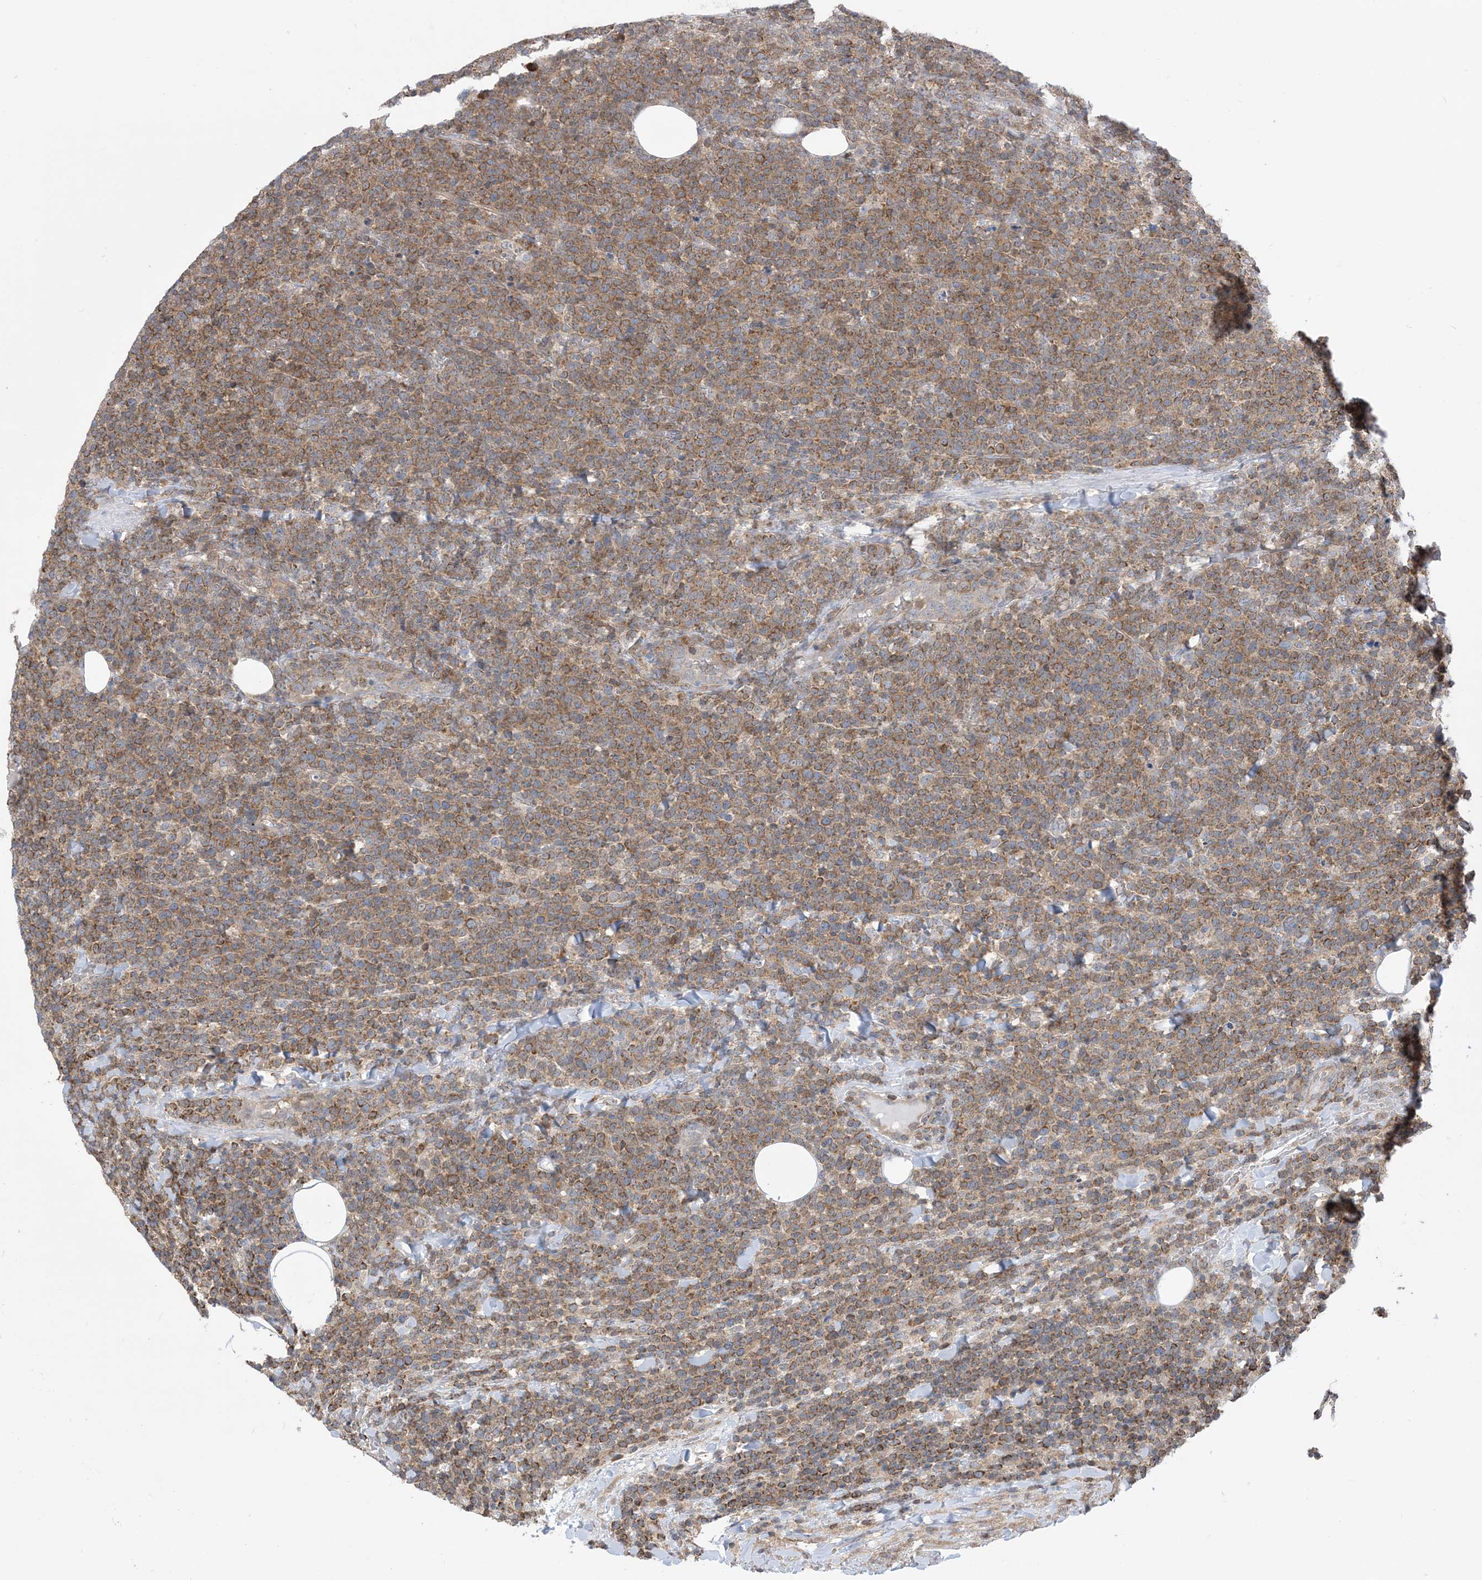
{"staining": {"intensity": "moderate", "quantity": ">75%", "location": "cytoplasmic/membranous"}, "tissue": "lymphoma", "cell_type": "Tumor cells", "image_type": "cancer", "snomed": [{"axis": "morphology", "description": "Malignant lymphoma, non-Hodgkin's type, High grade"}, {"axis": "topography", "description": "Lymph node"}], "caption": "A medium amount of moderate cytoplasmic/membranous staining is identified in approximately >75% of tumor cells in lymphoma tissue. Nuclei are stained in blue.", "gene": "CASP4", "patient": {"sex": "male", "age": 61}}